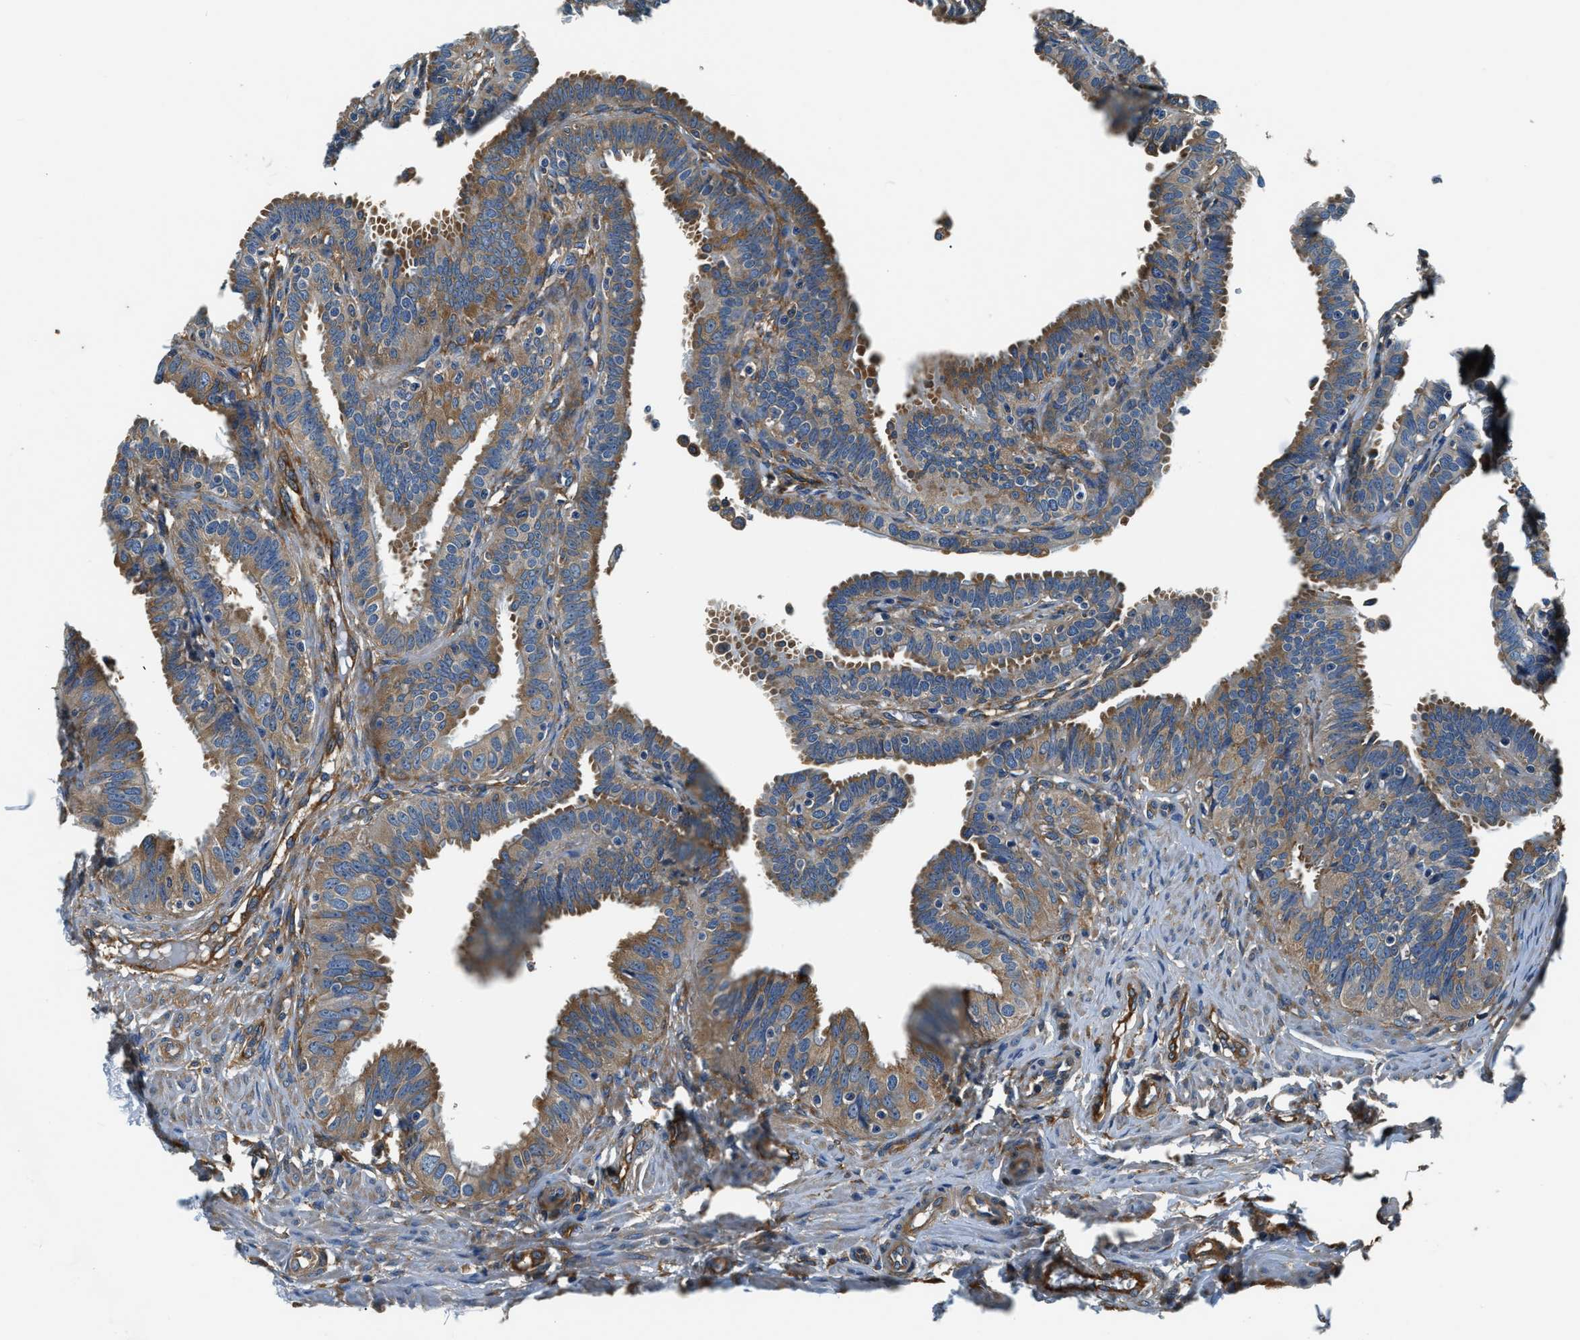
{"staining": {"intensity": "strong", "quantity": ">75%", "location": "cytoplasmic/membranous"}, "tissue": "fallopian tube", "cell_type": "Glandular cells", "image_type": "normal", "snomed": [{"axis": "morphology", "description": "Normal tissue, NOS"}, {"axis": "topography", "description": "Fallopian tube"}, {"axis": "topography", "description": "Placenta"}], "caption": "A high amount of strong cytoplasmic/membranous expression is appreciated in approximately >75% of glandular cells in benign fallopian tube.", "gene": "EEA1", "patient": {"sex": "female", "age": 34}}